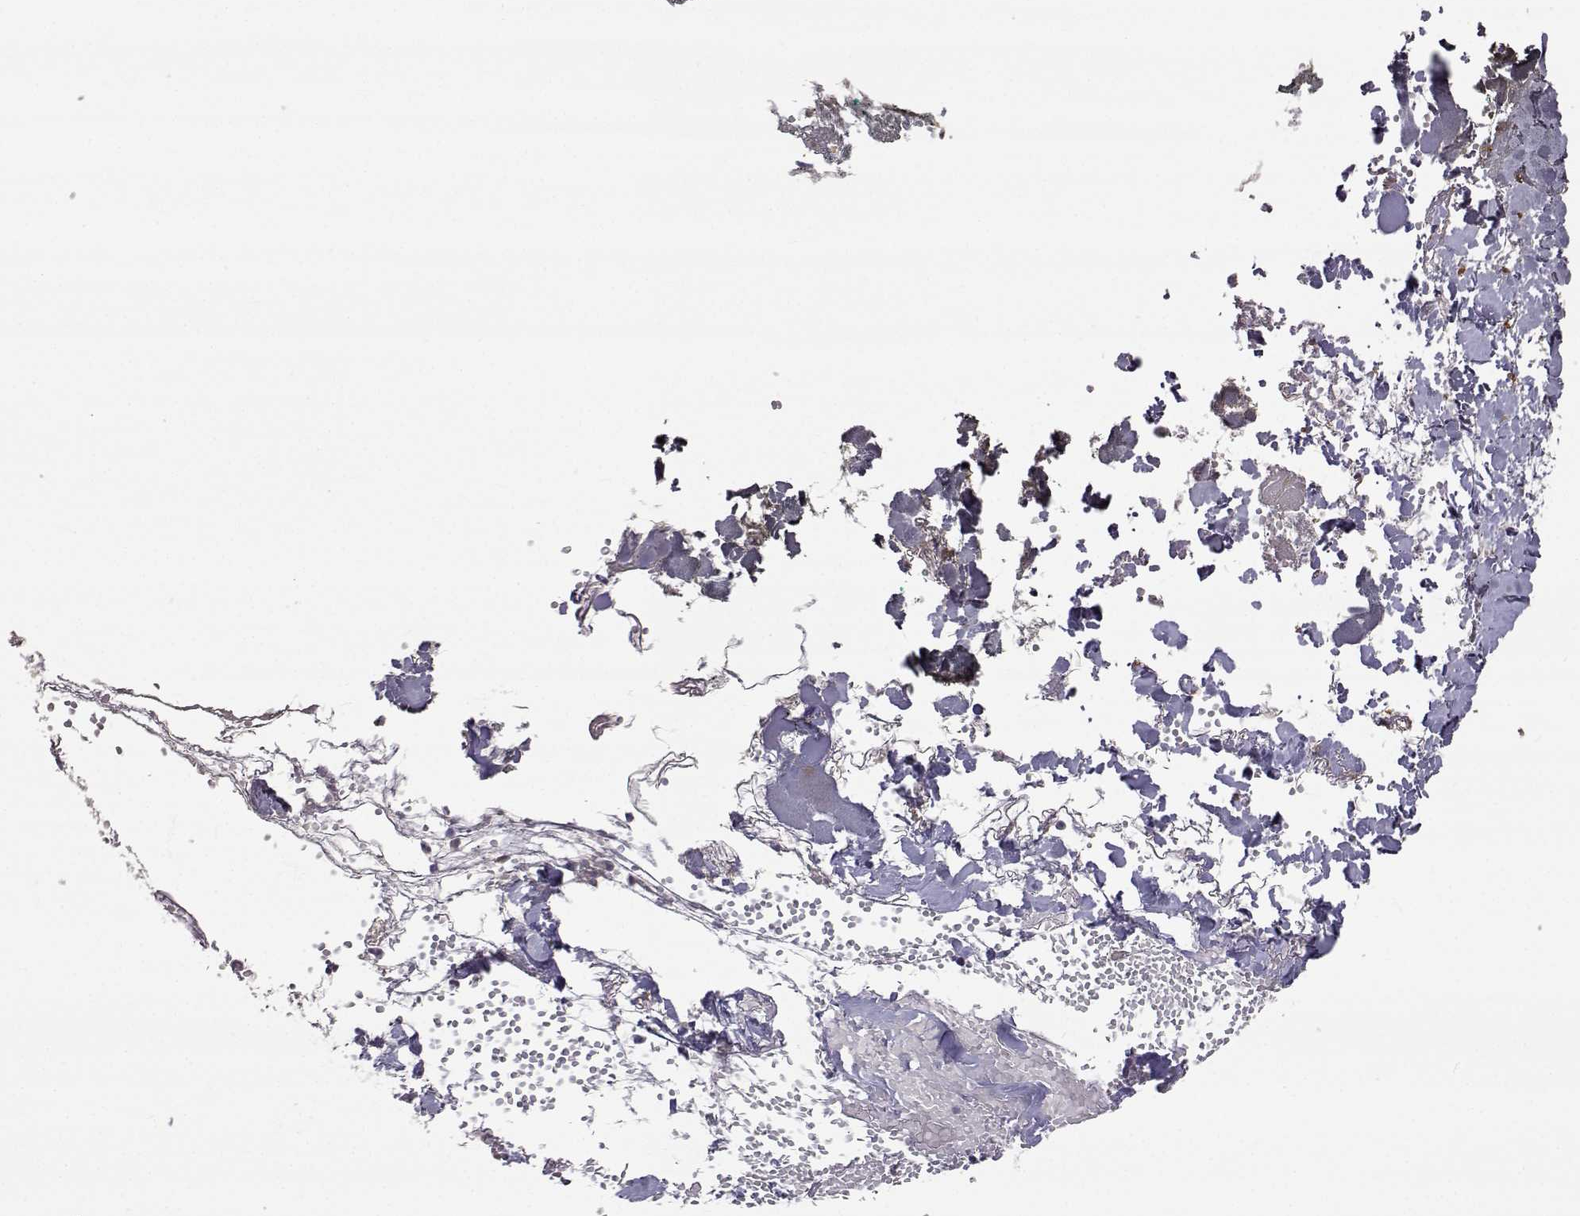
{"staining": {"intensity": "negative", "quantity": "none", "location": "none"}, "tissue": "skin", "cell_type": "Fibroblasts", "image_type": "normal", "snomed": [{"axis": "morphology", "description": "Normal tissue, NOS"}, {"axis": "topography", "description": "Skin"}], "caption": "A high-resolution histopathology image shows immunohistochemistry (IHC) staining of normal skin, which demonstrates no significant staining in fibroblasts.", "gene": "SLC6A3", "patient": {"sex": "female", "age": 34}}